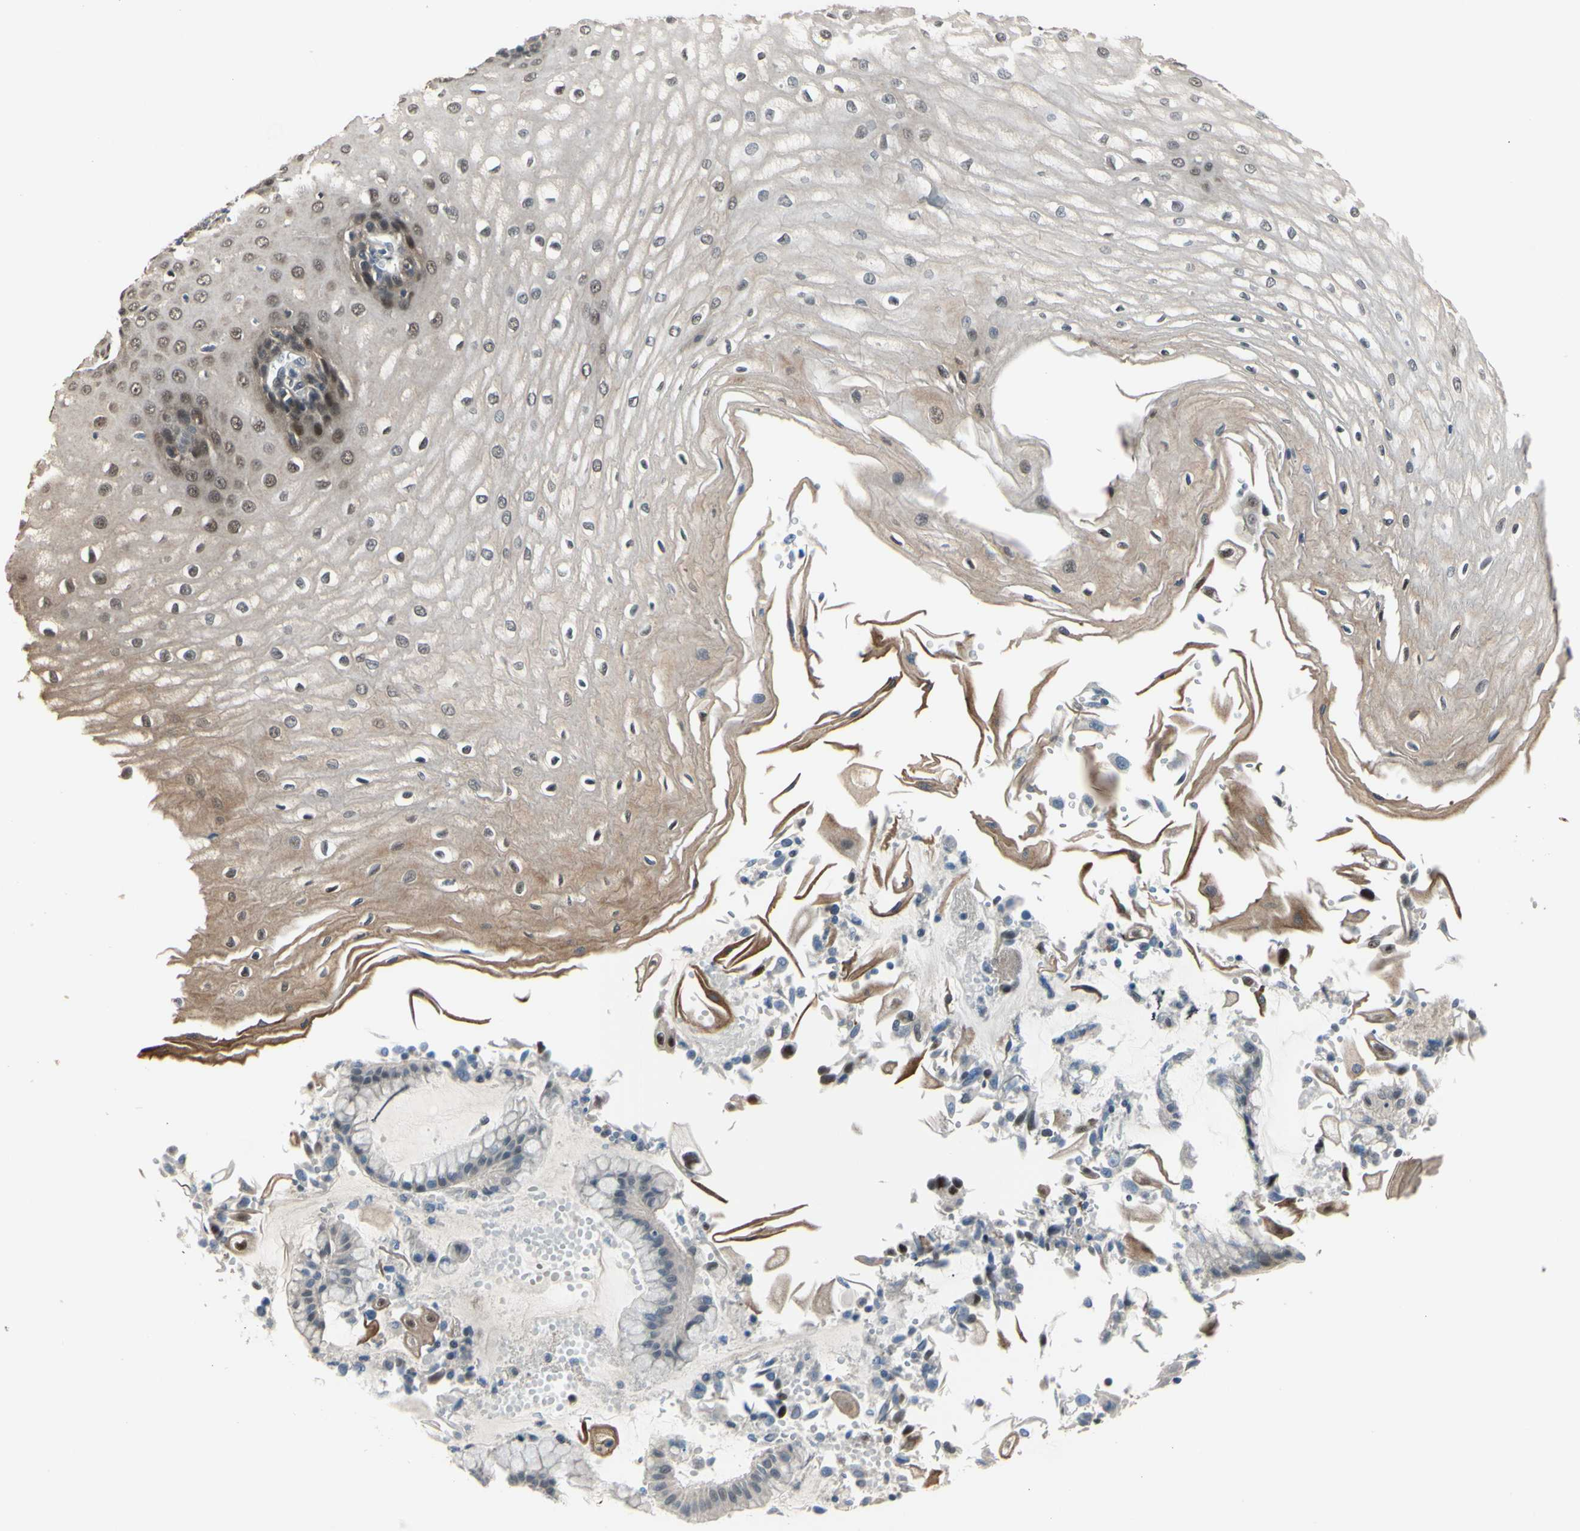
{"staining": {"intensity": "strong", "quantity": "<25%", "location": "cytoplasmic/membranous"}, "tissue": "esophagus", "cell_type": "Squamous epithelial cells", "image_type": "normal", "snomed": [{"axis": "morphology", "description": "Normal tissue, NOS"}, {"axis": "morphology", "description": "Squamous cell carcinoma, NOS"}, {"axis": "topography", "description": "Esophagus"}], "caption": "A medium amount of strong cytoplasmic/membranous positivity is identified in approximately <25% of squamous epithelial cells in benign esophagus.", "gene": "HSPA4", "patient": {"sex": "male", "age": 65}}